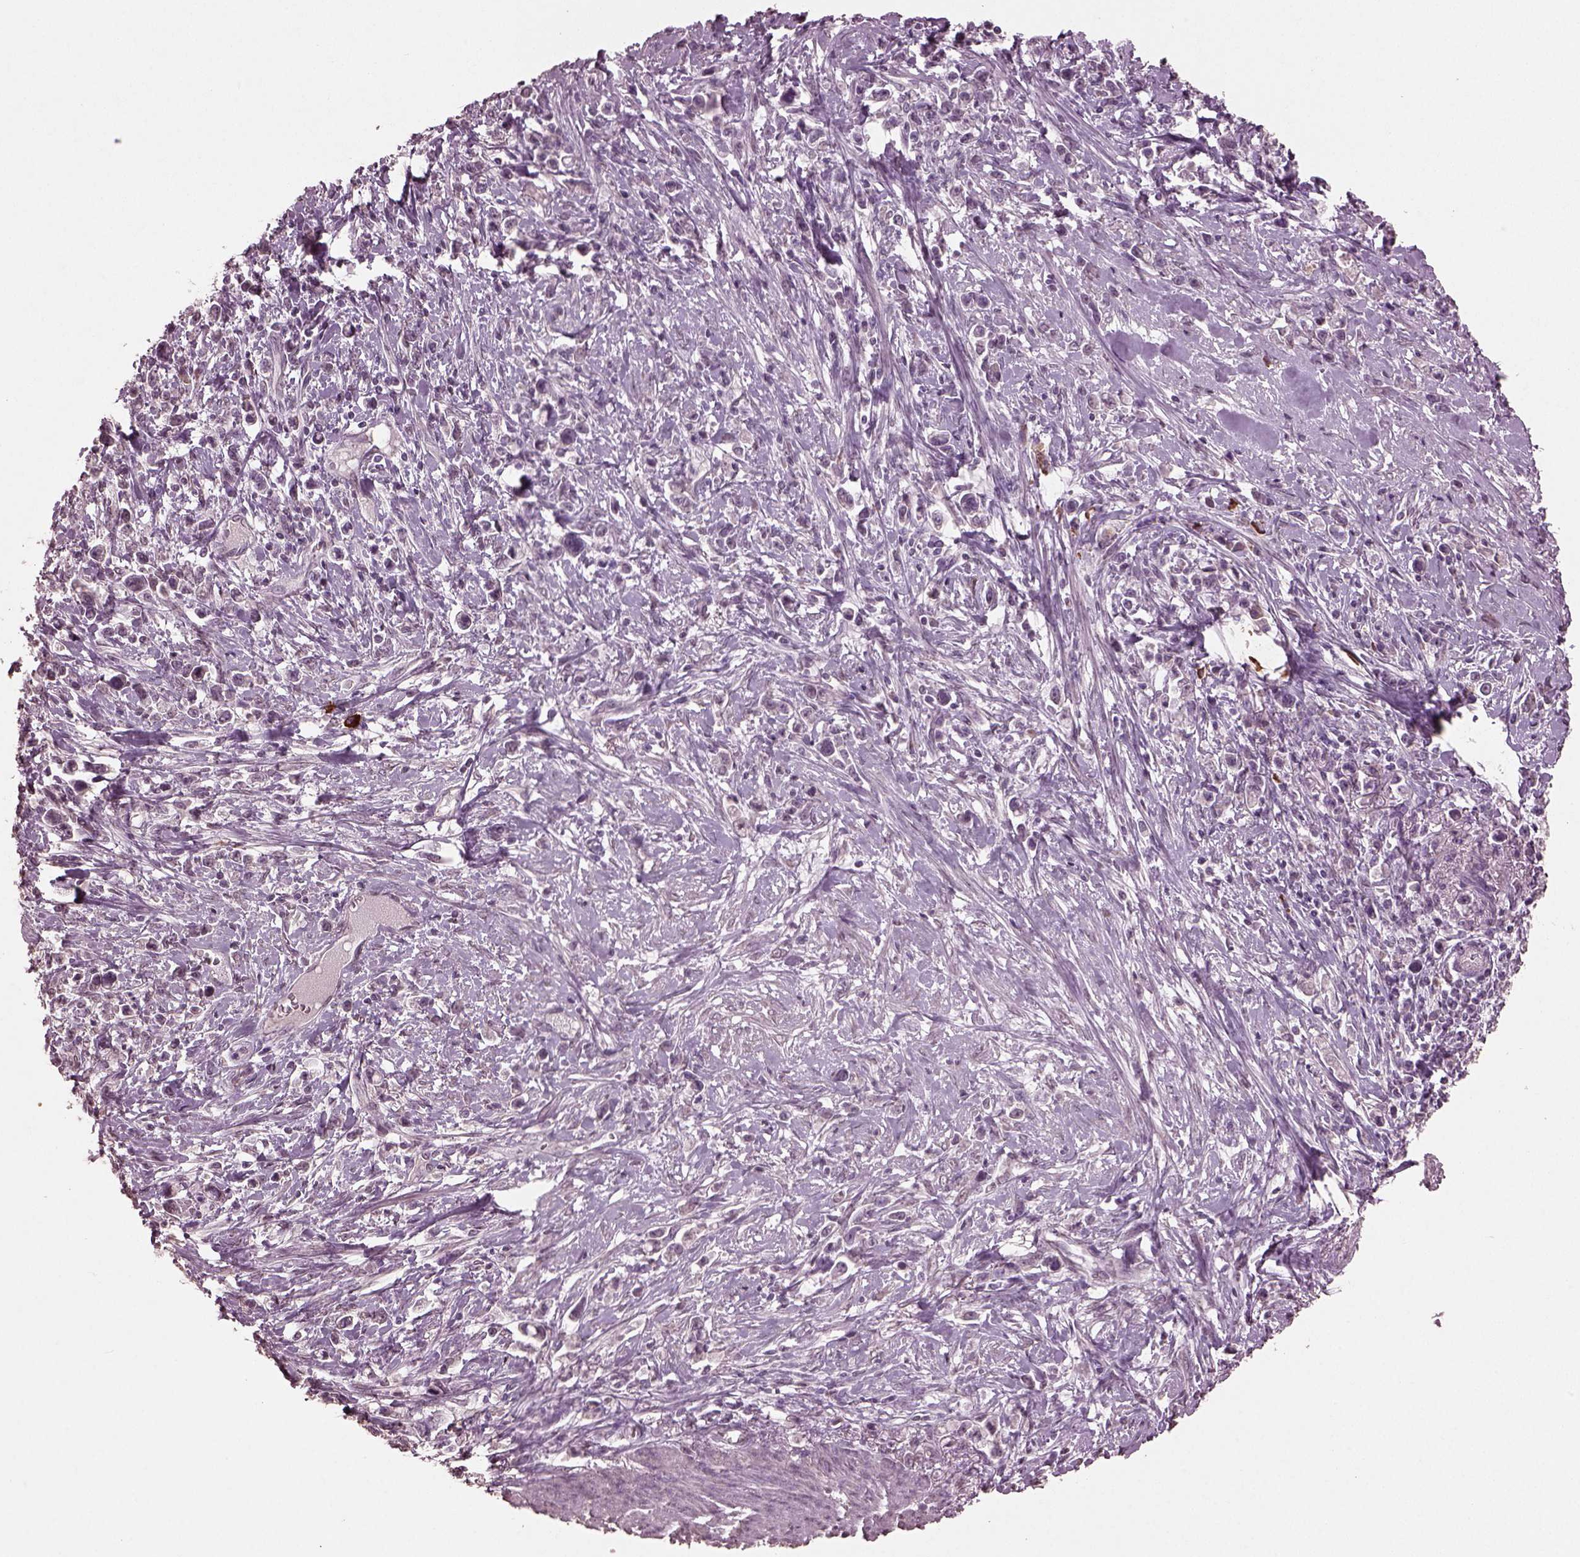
{"staining": {"intensity": "negative", "quantity": "none", "location": "none"}, "tissue": "stomach cancer", "cell_type": "Tumor cells", "image_type": "cancer", "snomed": [{"axis": "morphology", "description": "Adenocarcinoma, NOS"}, {"axis": "topography", "description": "Stomach"}], "caption": "Tumor cells show no significant positivity in stomach cancer. The staining was performed using DAB (3,3'-diaminobenzidine) to visualize the protein expression in brown, while the nuclei were stained in blue with hematoxylin (Magnification: 20x).", "gene": "IL18RAP", "patient": {"sex": "male", "age": 63}}